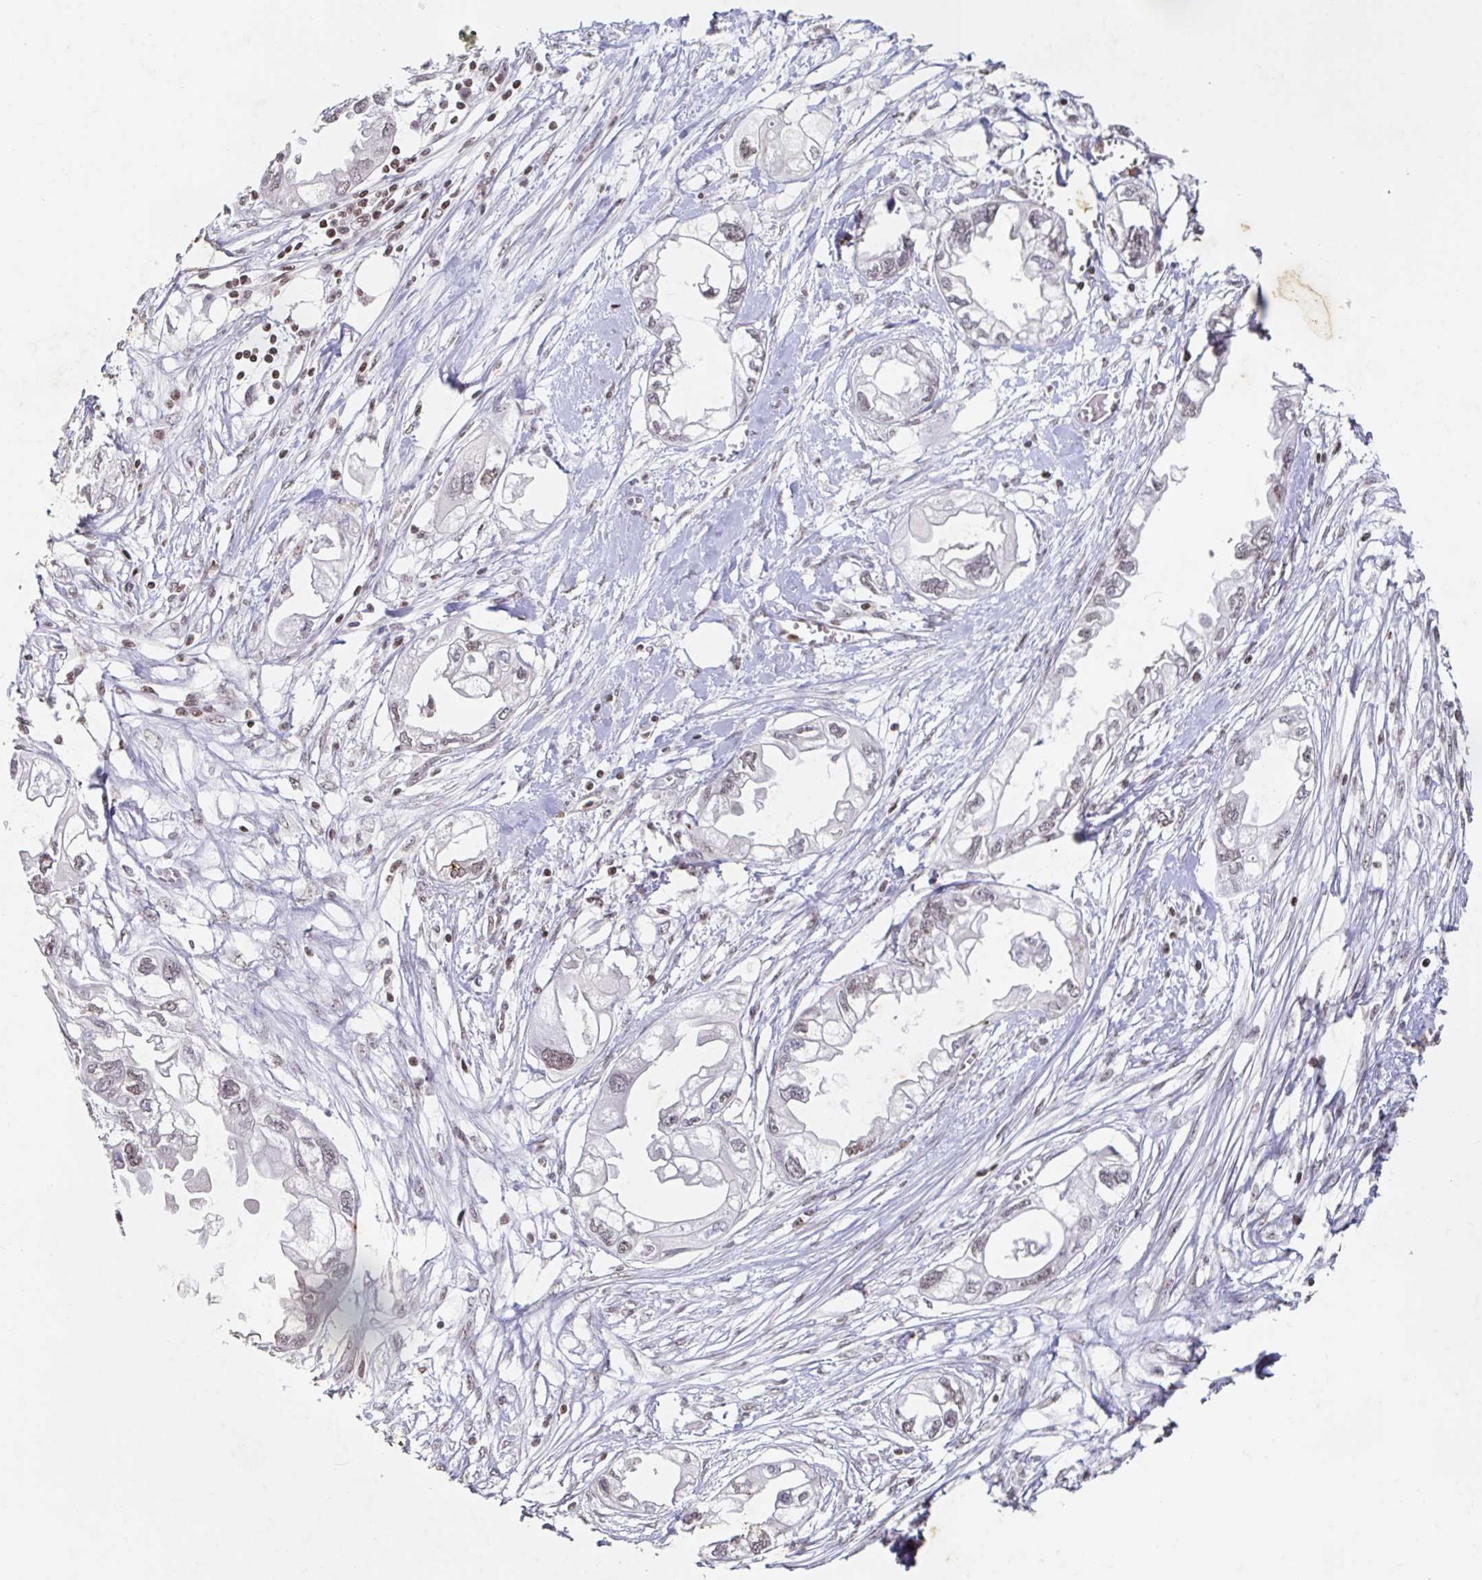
{"staining": {"intensity": "weak", "quantity": "25%-75%", "location": "nuclear"}, "tissue": "endometrial cancer", "cell_type": "Tumor cells", "image_type": "cancer", "snomed": [{"axis": "morphology", "description": "Adenocarcinoma, NOS"}, {"axis": "morphology", "description": "Adenocarcinoma, metastatic, NOS"}, {"axis": "topography", "description": "Adipose tissue"}, {"axis": "topography", "description": "Endometrium"}], "caption": "Tumor cells demonstrate low levels of weak nuclear positivity in approximately 25%-75% of cells in endometrial cancer. (Brightfield microscopy of DAB IHC at high magnification).", "gene": "C19orf53", "patient": {"sex": "female", "age": 67}}